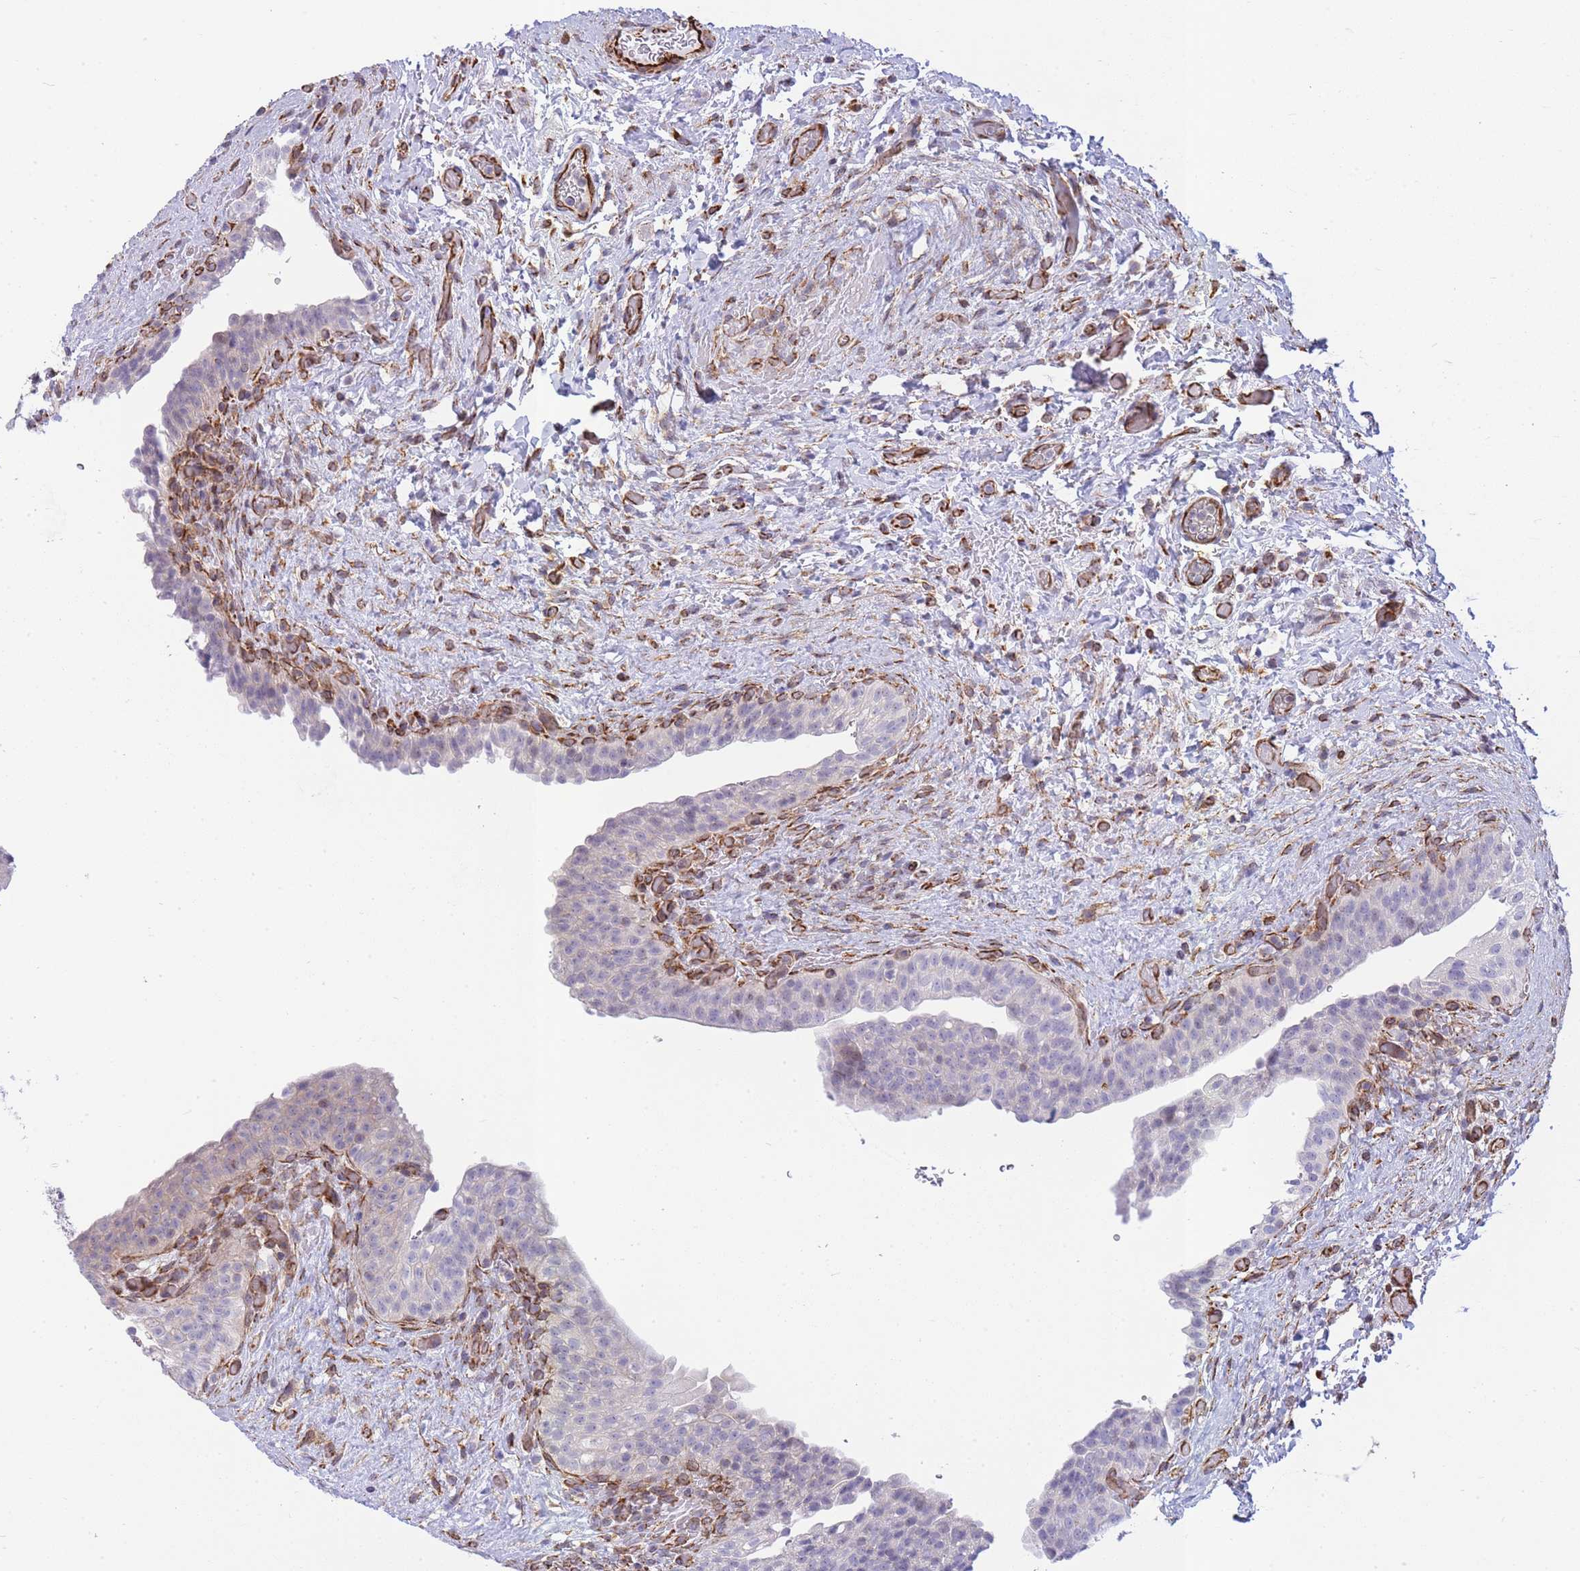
{"staining": {"intensity": "negative", "quantity": "none", "location": "none"}, "tissue": "urinary bladder", "cell_type": "Urothelial cells", "image_type": "normal", "snomed": [{"axis": "morphology", "description": "Normal tissue, NOS"}, {"axis": "topography", "description": "Urinary bladder"}], "caption": "Urinary bladder was stained to show a protein in brown. There is no significant positivity in urothelial cells.", "gene": "ECPAS", "patient": {"sex": "male", "age": 69}}